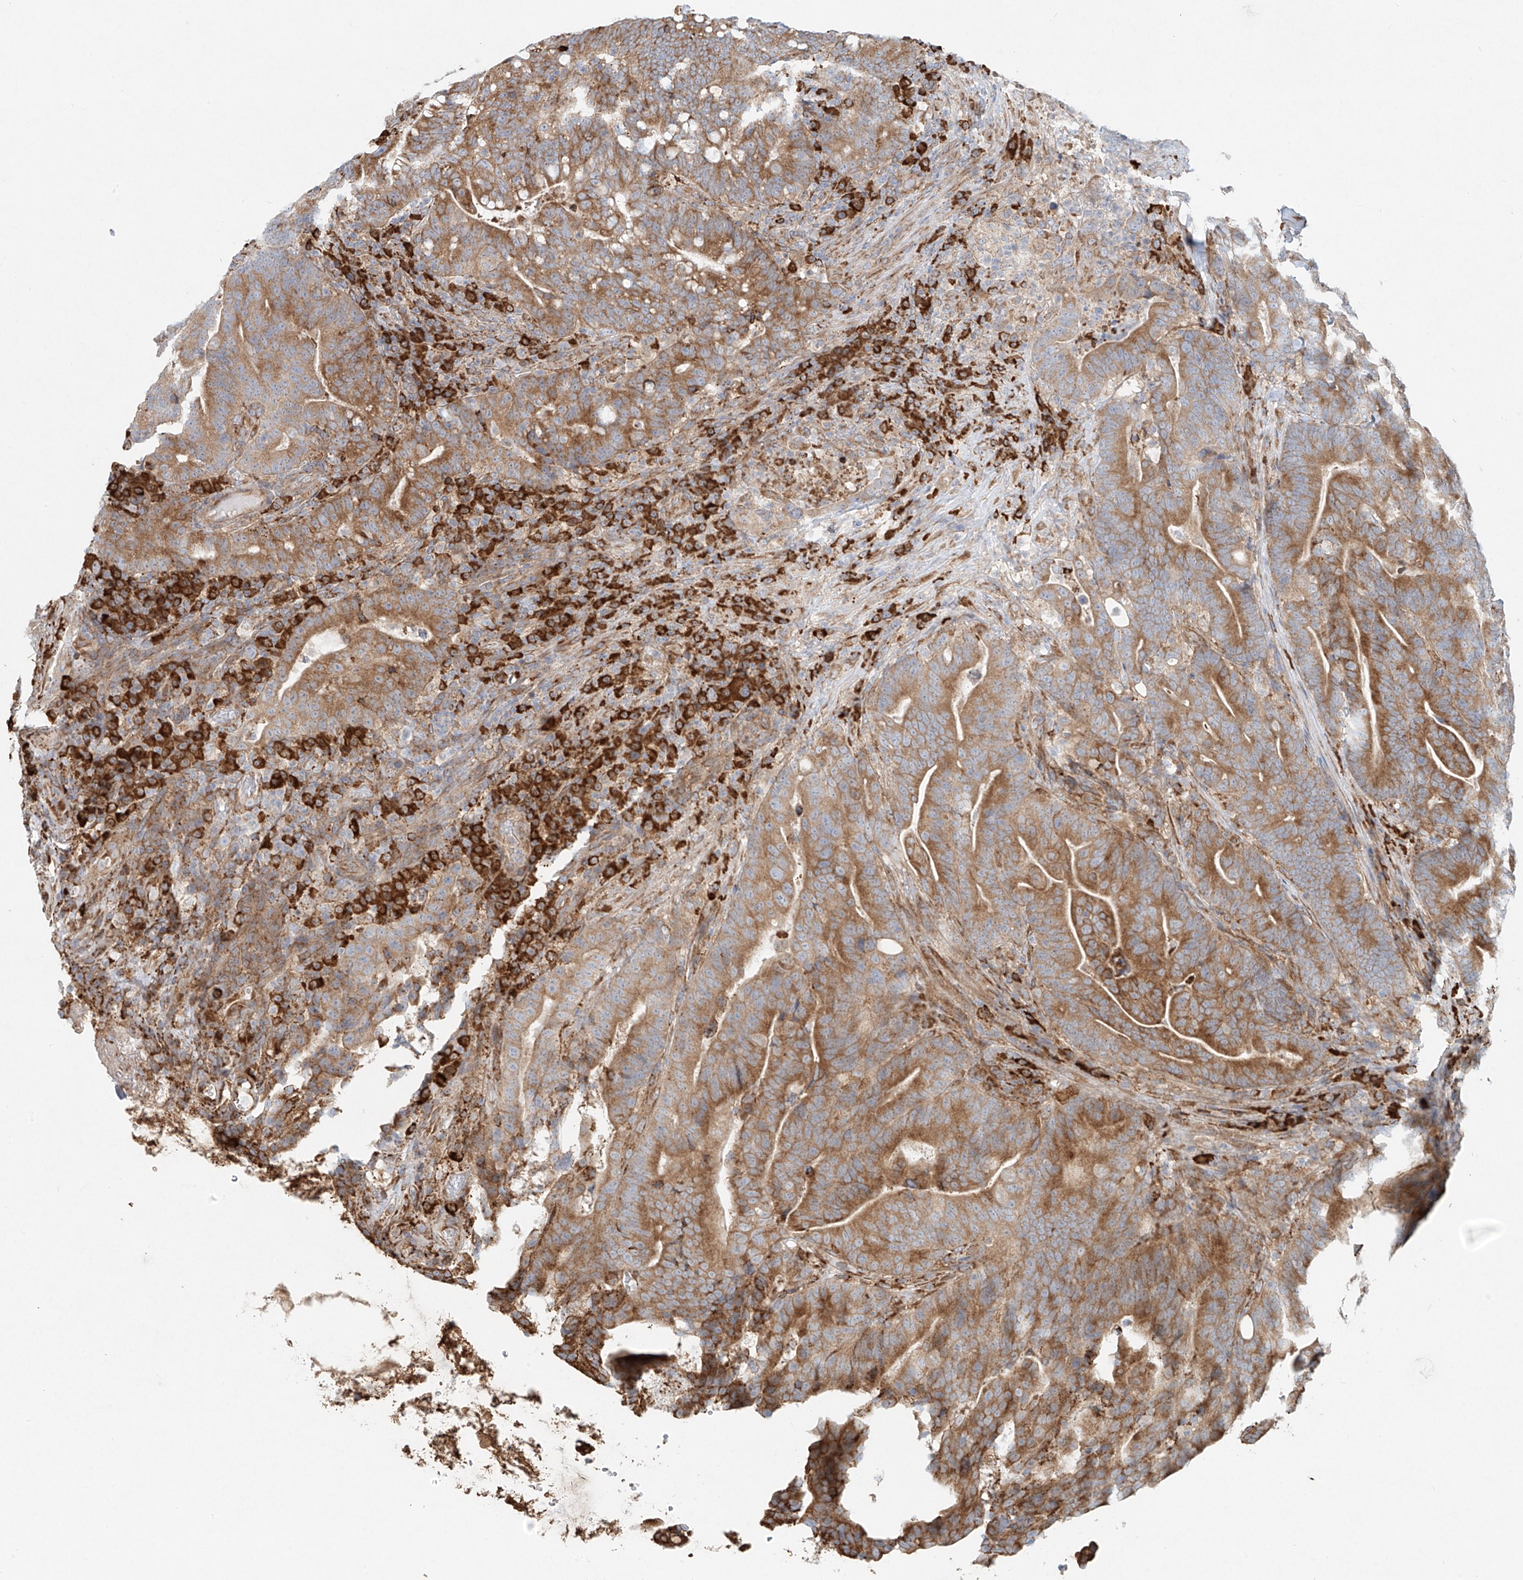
{"staining": {"intensity": "moderate", "quantity": ">75%", "location": "cytoplasmic/membranous"}, "tissue": "colorectal cancer", "cell_type": "Tumor cells", "image_type": "cancer", "snomed": [{"axis": "morphology", "description": "Adenocarcinoma, NOS"}, {"axis": "topography", "description": "Colon"}], "caption": "DAB (3,3'-diaminobenzidine) immunohistochemical staining of human colorectal cancer (adenocarcinoma) displays moderate cytoplasmic/membranous protein staining in about >75% of tumor cells. (Stains: DAB (3,3'-diaminobenzidine) in brown, nuclei in blue, Microscopy: brightfield microscopy at high magnification).", "gene": "EIPR1", "patient": {"sex": "female", "age": 66}}